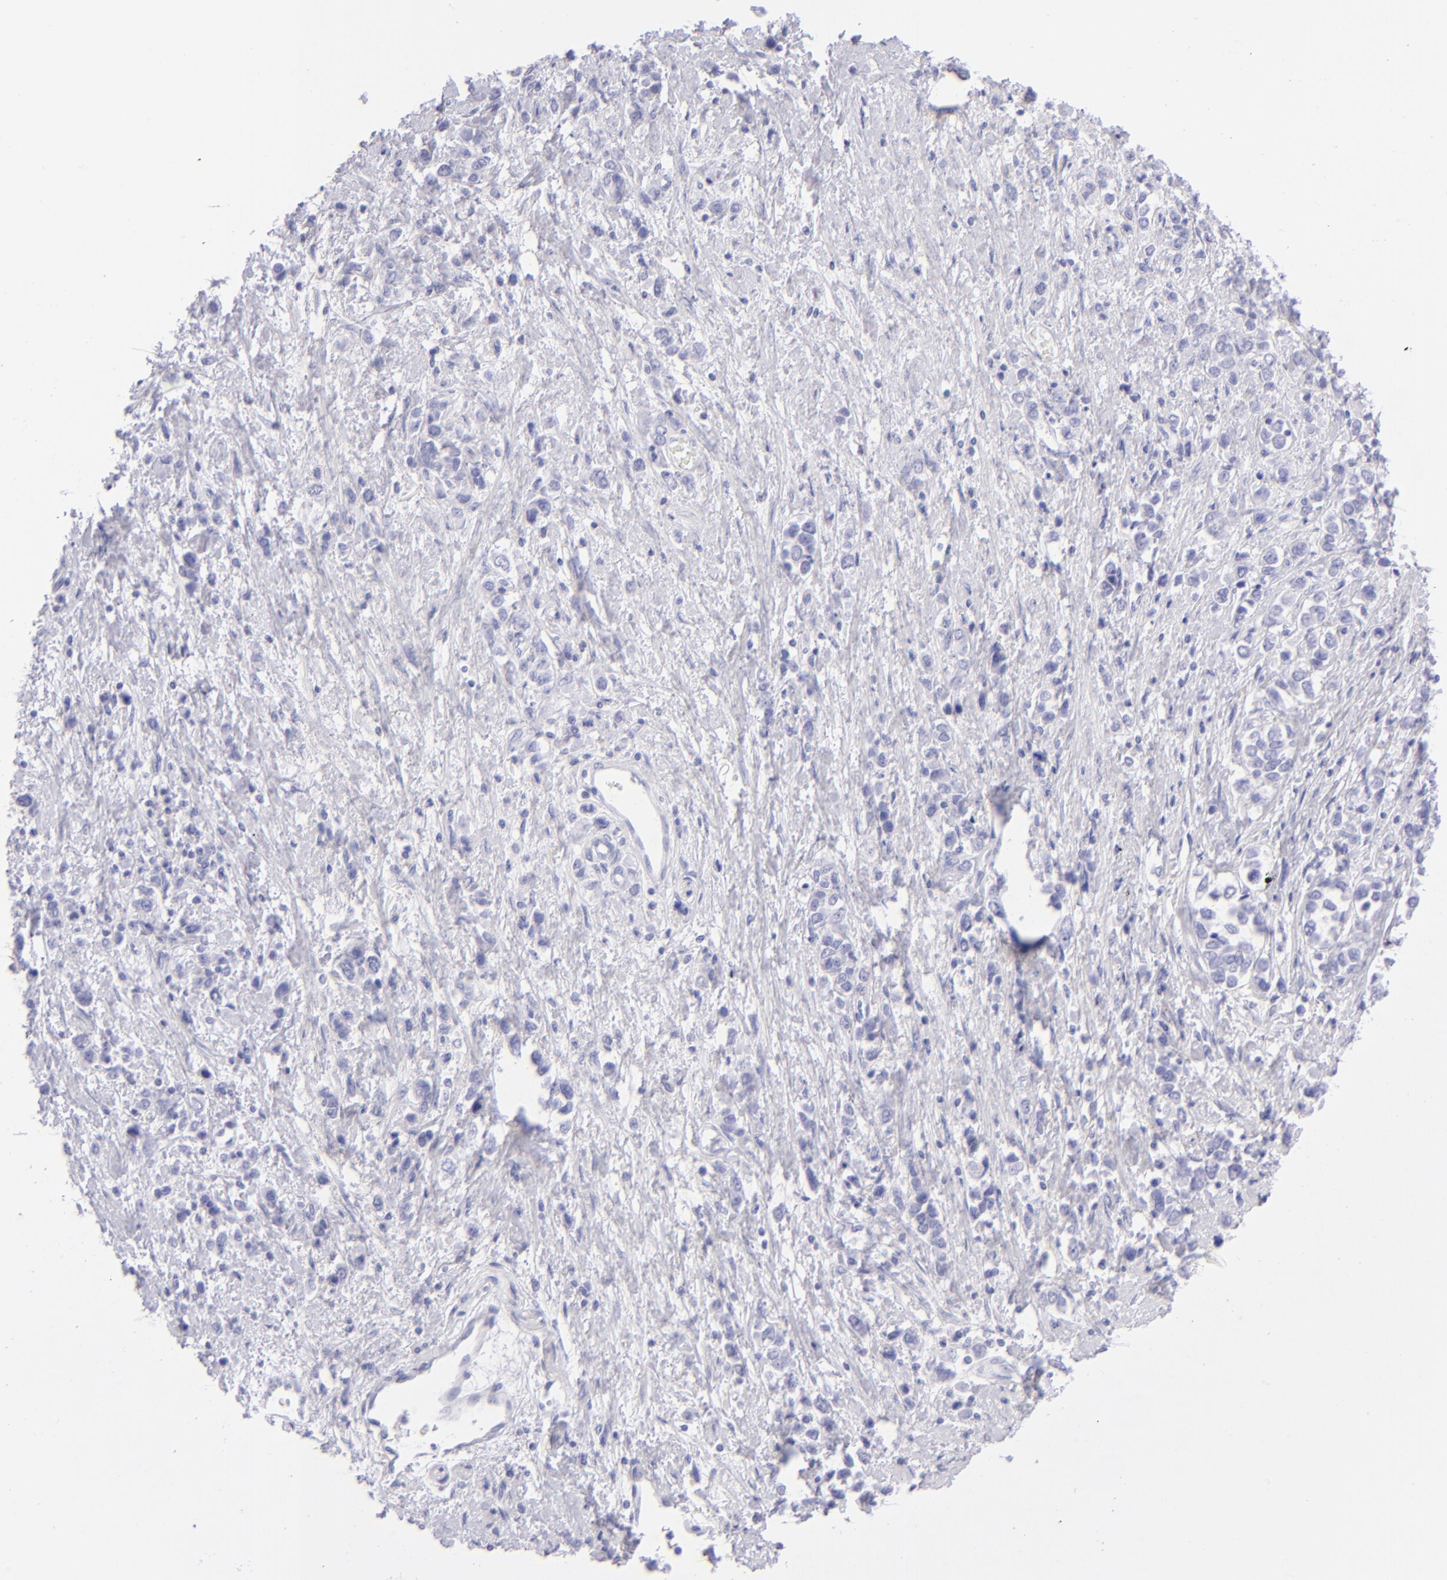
{"staining": {"intensity": "negative", "quantity": "none", "location": "none"}, "tissue": "stomach cancer", "cell_type": "Tumor cells", "image_type": "cancer", "snomed": [{"axis": "morphology", "description": "Adenocarcinoma, NOS"}, {"axis": "topography", "description": "Stomach, upper"}], "caption": "High power microscopy histopathology image of an immunohistochemistry (IHC) histopathology image of stomach cancer (adenocarcinoma), revealing no significant staining in tumor cells. Nuclei are stained in blue.", "gene": "CD72", "patient": {"sex": "male", "age": 76}}